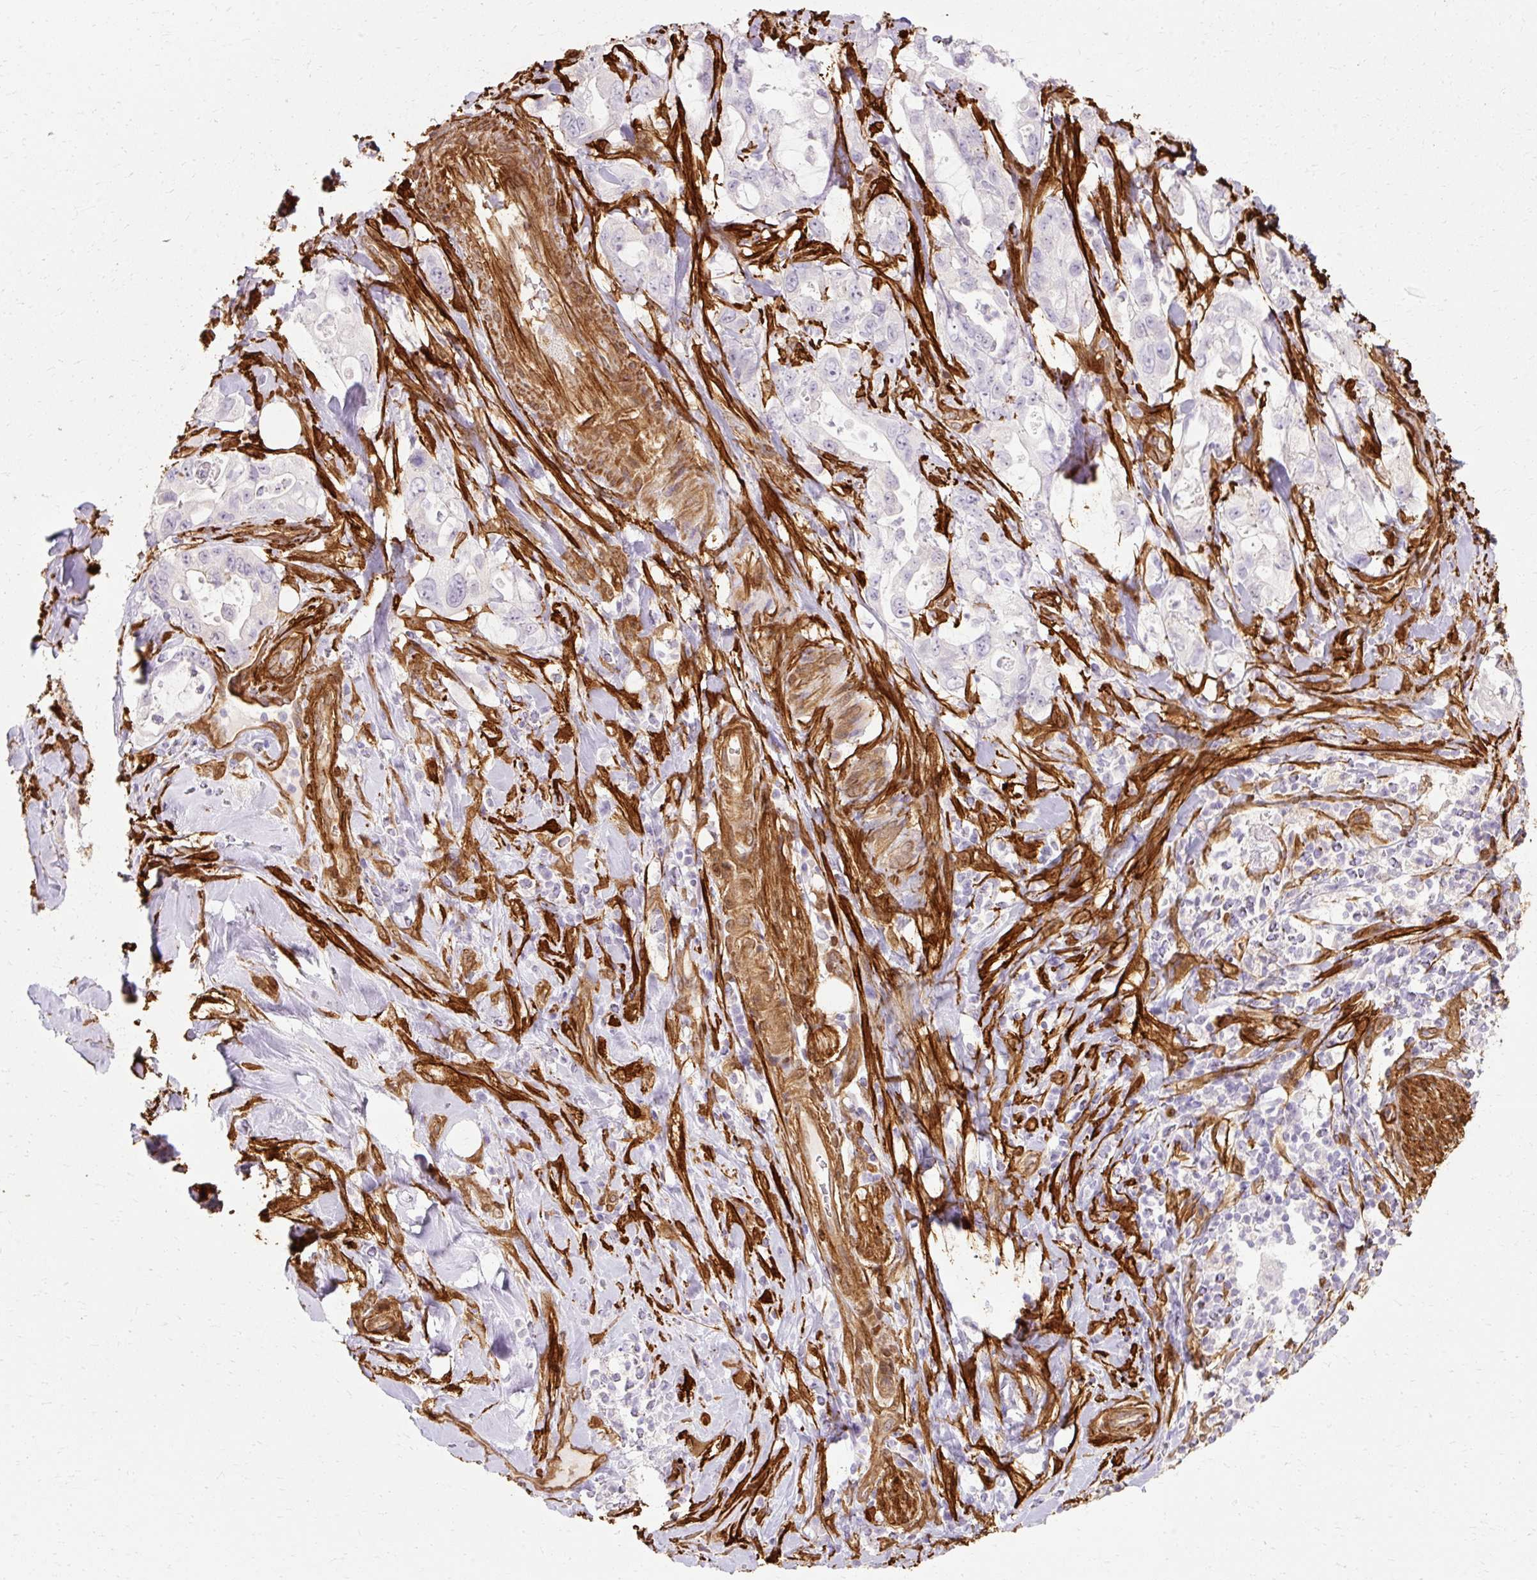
{"staining": {"intensity": "negative", "quantity": "none", "location": "none"}, "tissue": "pancreatic cancer", "cell_type": "Tumor cells", "image_type": "cancer", "snomed": [{"axis": "morphology", "description": "Adenocarcinoma, NOS"}, {"axis": "topography", "description": "Pancreas"}], "caption": "Protein analysis of adenocarcinoma (pancreatic) displays no significant staining in tumor cells.", "gene": "CNN3", "patient": {"sex": "female", "age": 61}}